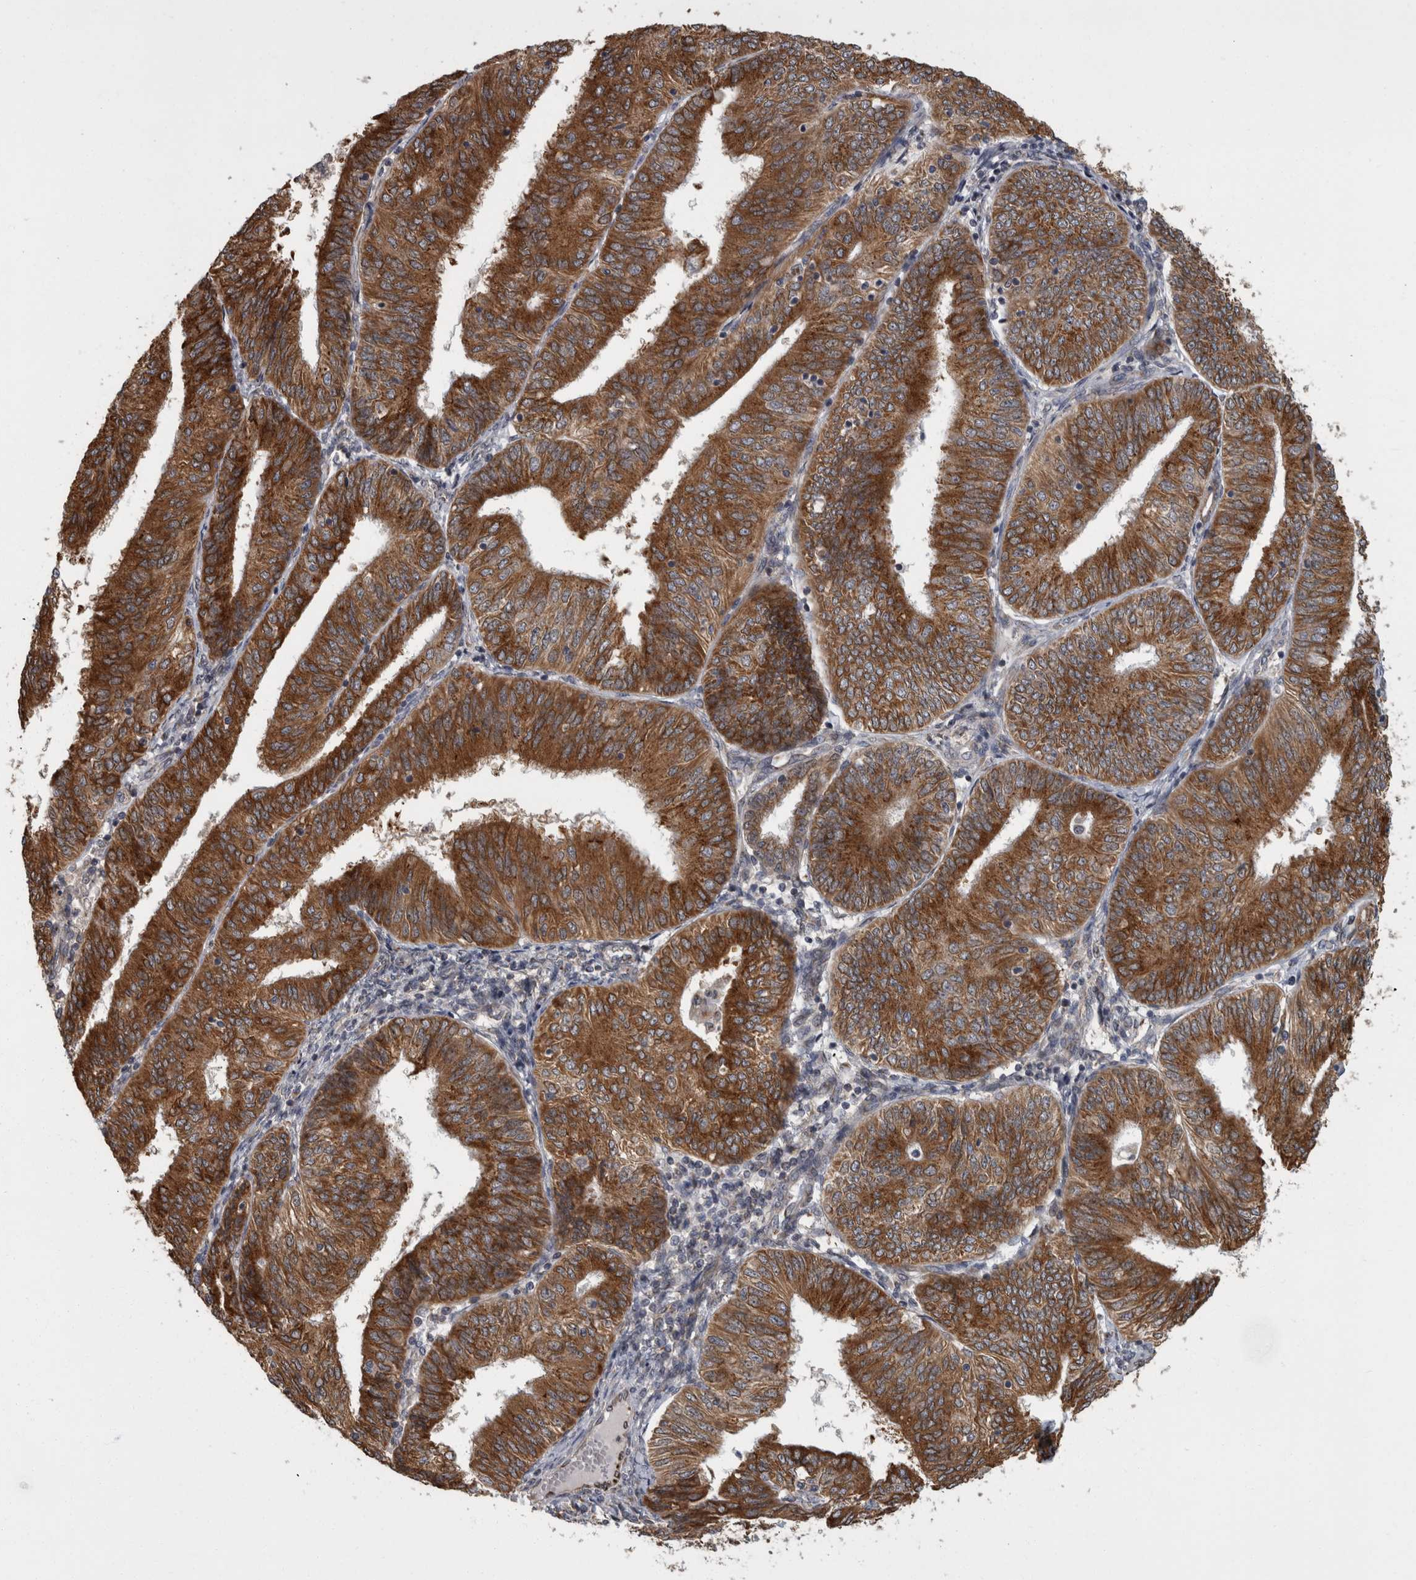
{"staining": {"intensity": "strong", "quantity": ">75%", "location": "cytoplasmic/membranous"}, "tissue": "endometrial cancer", "cell_type": "Tumor cells", "image_type": "cancer", "snomed": [{"axis": "morphology", "description": "Adenocarcinoma, NOS"}, {"axis": "topography", "description": "Endometrium"}], "caption": "Strong cytoplasmic/membranous expression for a protein is appreciated in approximately >75% of tumor cells of endometrial cancer using IHC.", "gene": "LMAN2L", "patient": {"sex": "female", "age": 58}}